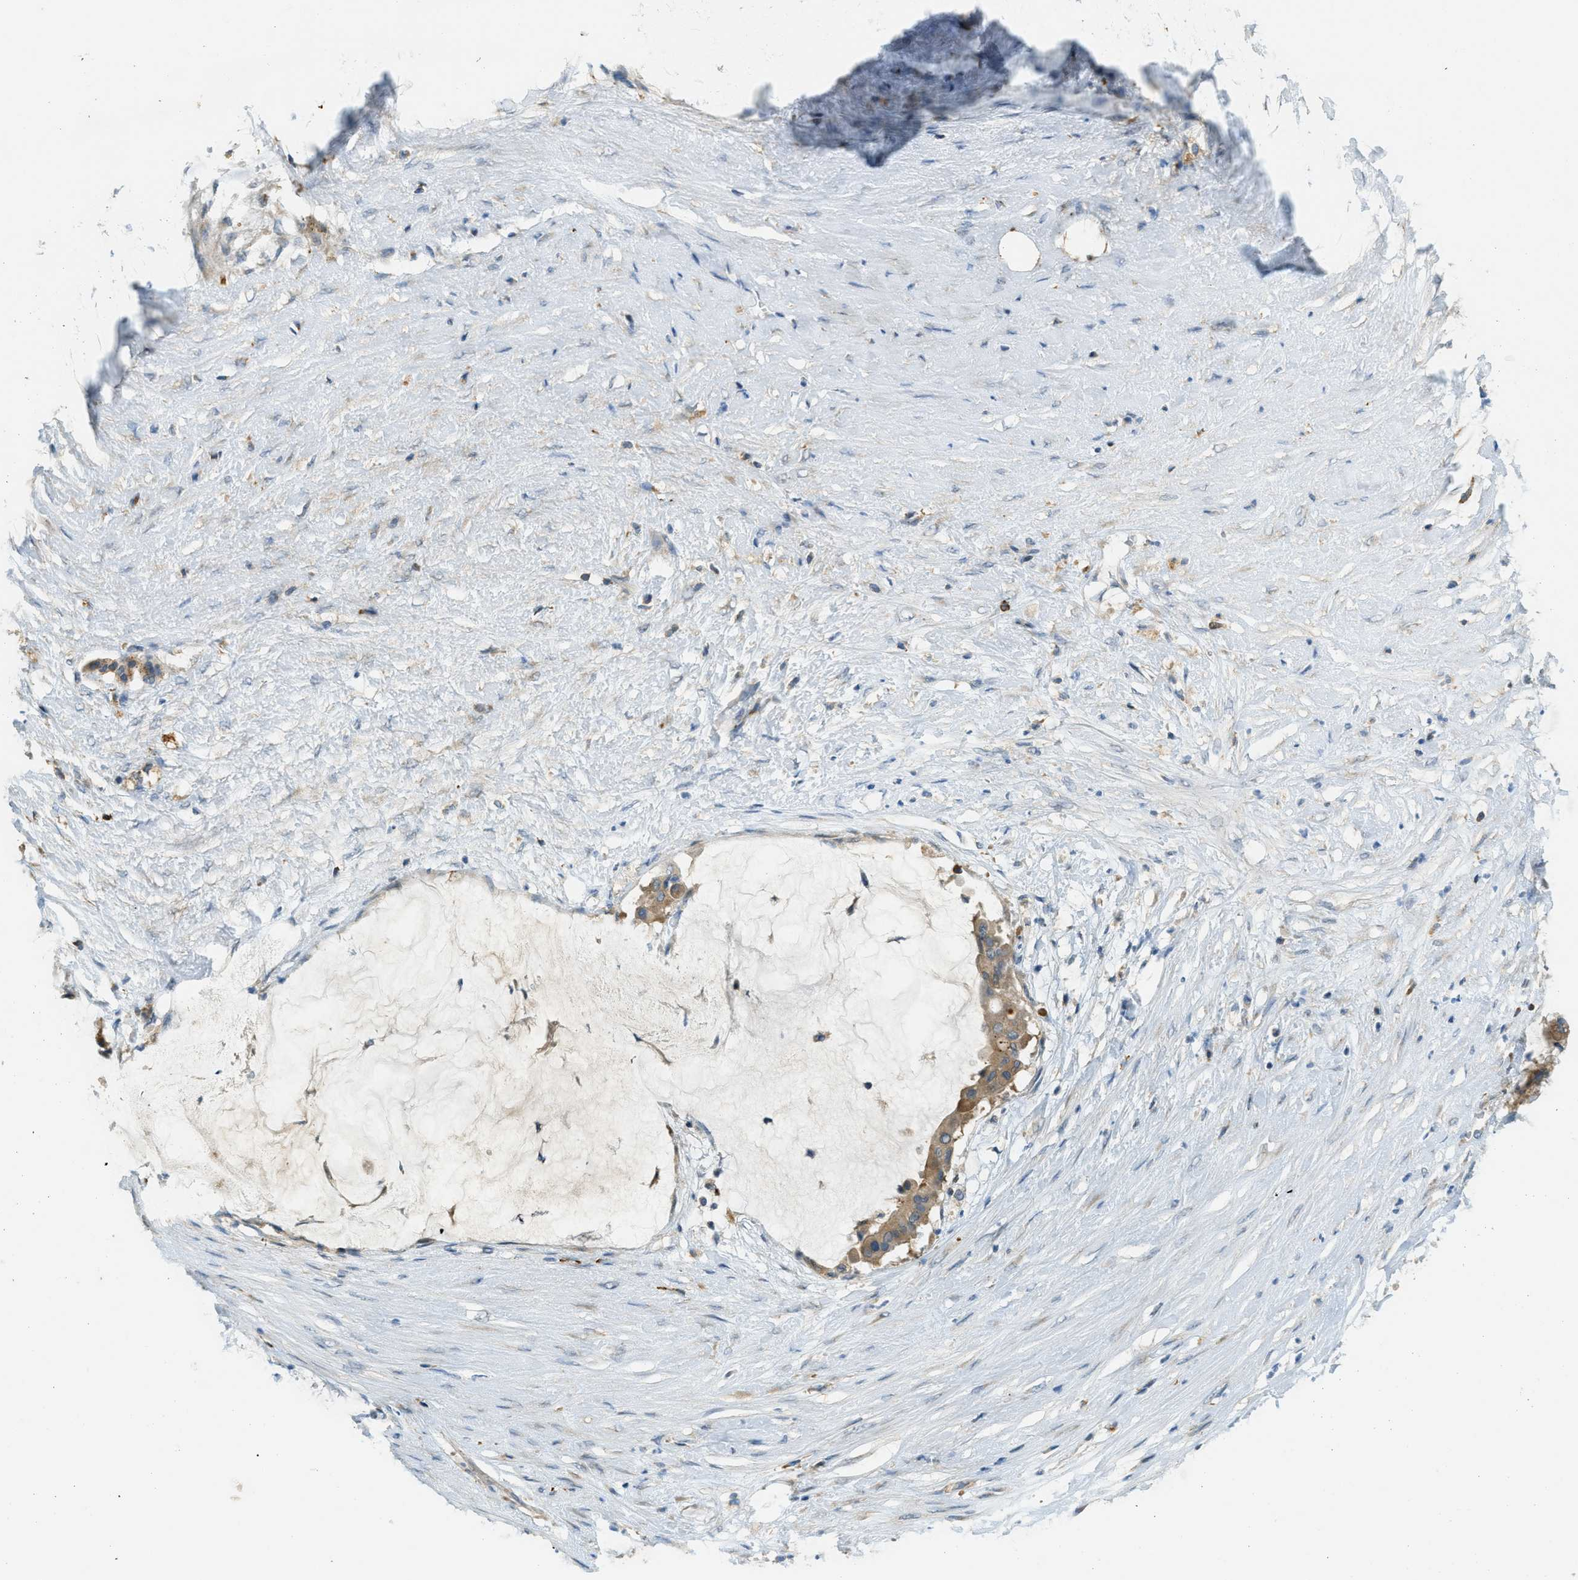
{"staining": {"intensity": "moderate", "quantity": ">75%", "location": "cytoplasmic/membranous"}, "tissue": "pancreatic cancer", "cell_type": "Tumor cells", "image_type": "cancer", "snomed": [{"axis": "morphology", "description": "Adenocarcinoma, NOS"}, {"axis": "topography", "description": "Pancreas"}], "caption": "Immunohistochemistry (IHC) micrograph of neoplastic tissue: pancreatic cancer (adenocarcinoma) stained using IHC shows medium levels of moderate protein expression localized specifically in the cytoplasmic/membranous of tumor cells, appearing as a cytoplasmic/membranous brown color.", "gene": "PLBD2", "patient": {"sex": "male", "age": 41}}